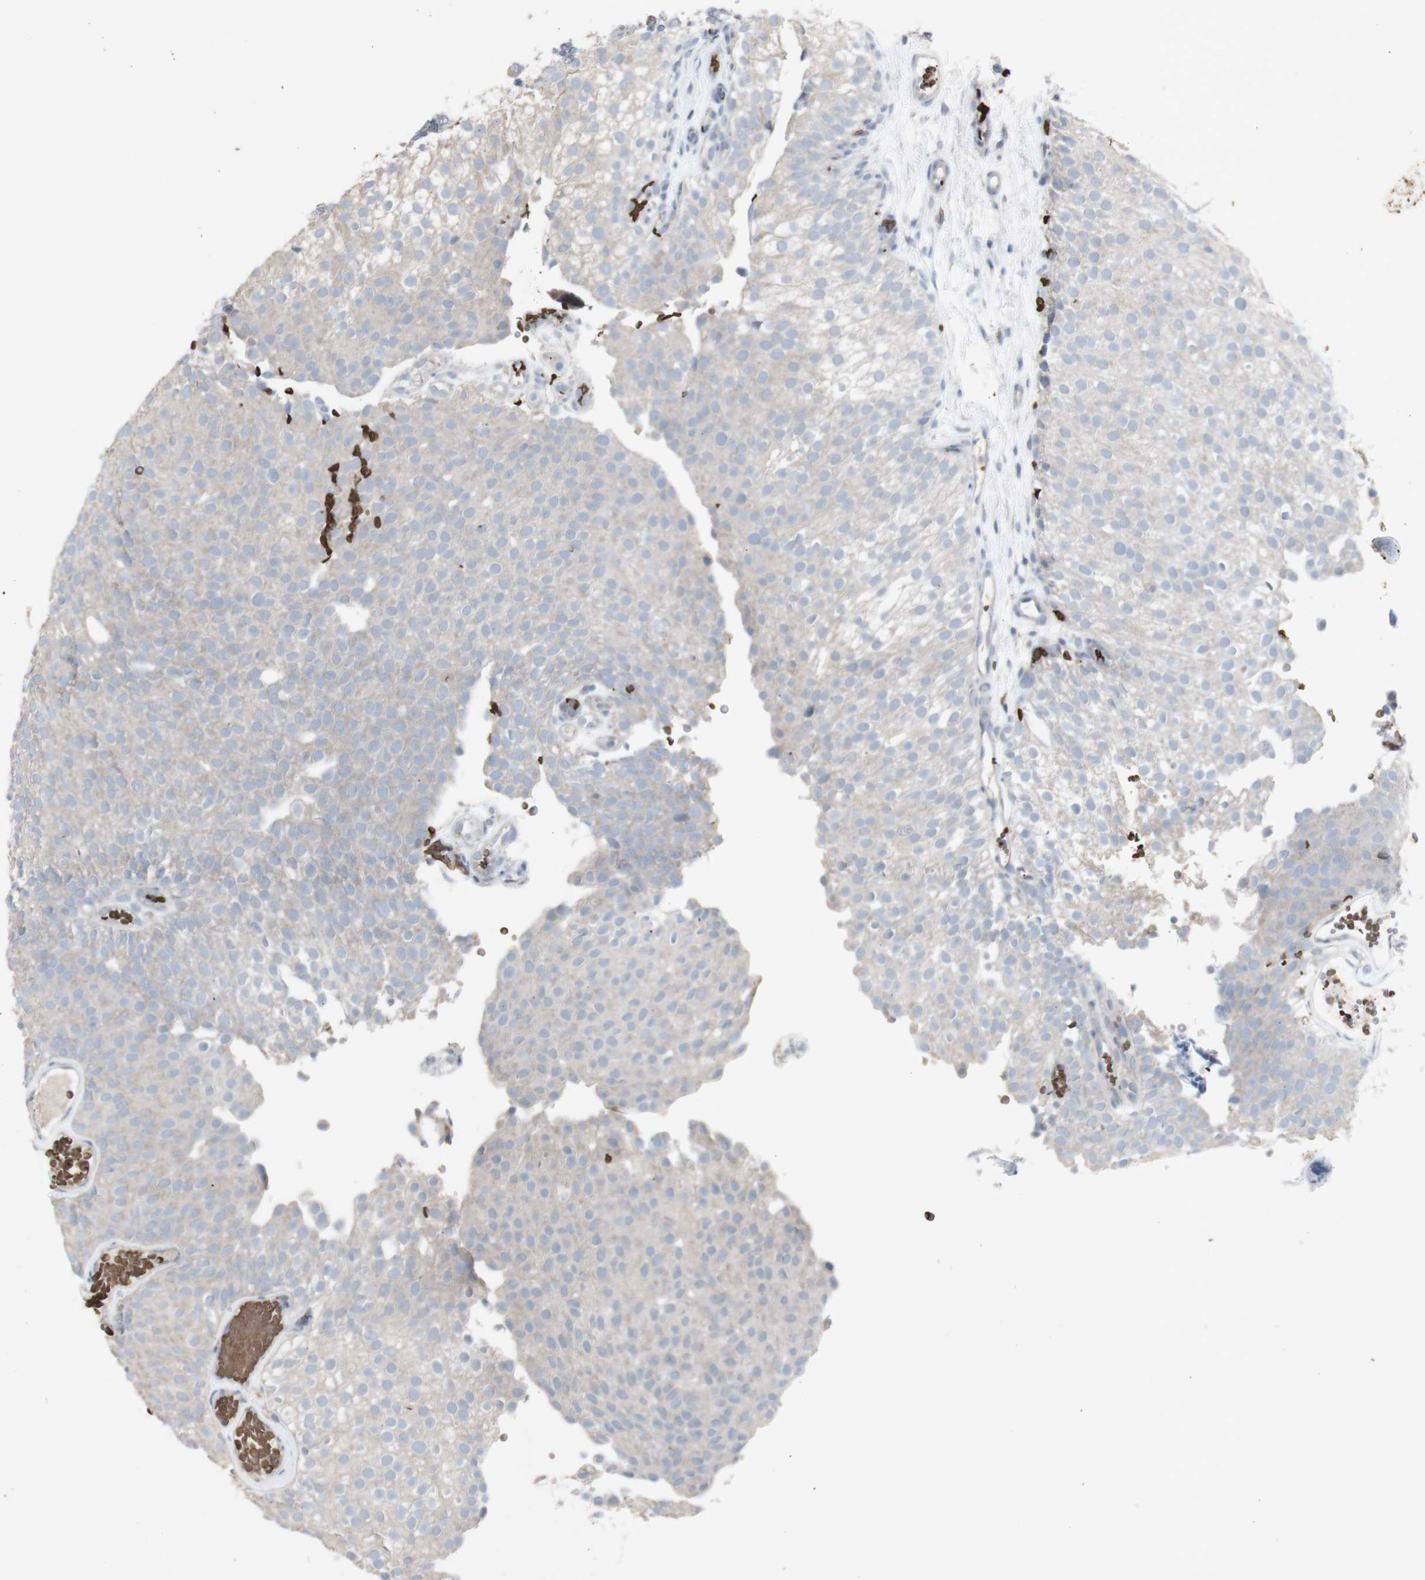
{"staining": {"intensity": "negative", "quantity": "none", "location": "none"}, "tissue": "urothelial cancer", "cell_type": "Tumor cells", "image_type": "cancer", "snomed": [{"axis": "morphology", "description": "Urothelial carcinoma, Low grade"}, {"axis": "topography", "description": "Urinary bladder"}], "caption": "DAB (3,3'-diaminobenzidine) immunohistochemical staining of human low-grade urothelial carcinoma demonstrates no significant expression in tumor cells.", "gene": "INS", "patient": {"sex": "male", "age": 78}}